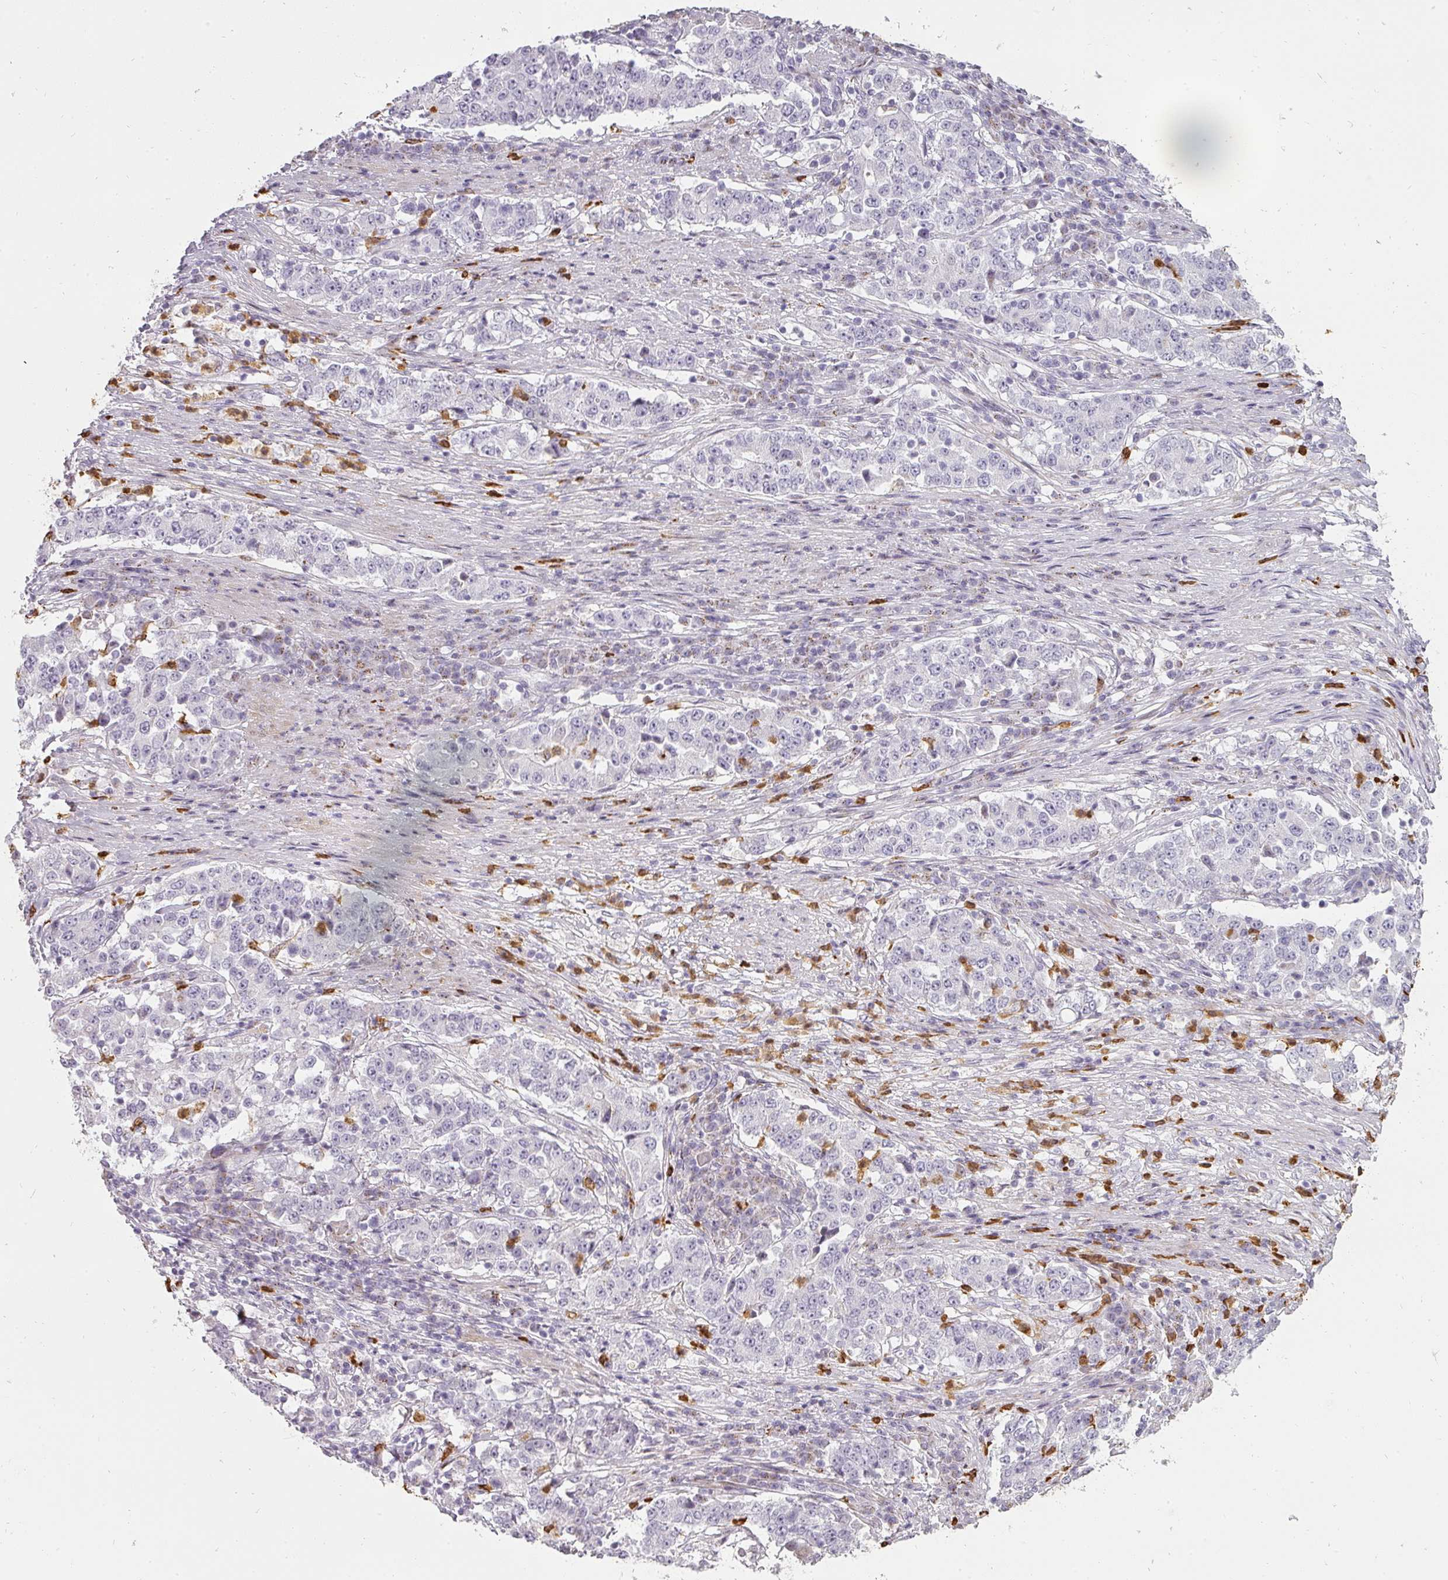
{"staining": {"intensity": "negative", "quantity": "none", "location": "none"}, "tissue": "stomach cancer", "cell_type": "Tumor cells", "image_type": "cancer", "snomed": [{"axis": "morphology", "description": "Adenocarcinoma, NOS"}, {"axis": "topography", "description": "Stomach"}], "caption": "This image is of adenocarcinoma (stomach) stained with IHC to label a protein in brown with the nuclei are counter-stained blue. There is no expression in tumor cells.", "gene": "BIK", "patient": {"sex": "male", "age": 59}}